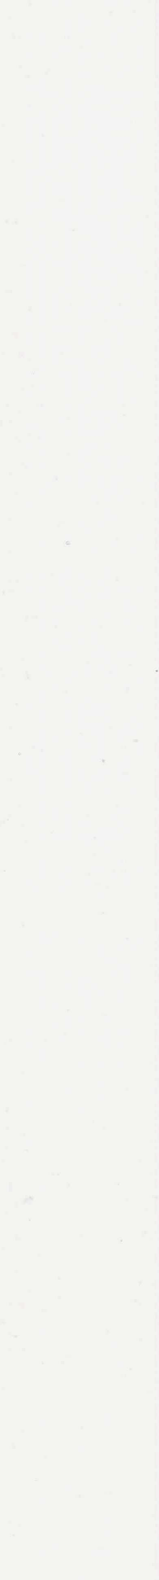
{"staining": {"intensity": "negative", "quantity": "none", "location": "none"}, "tissue": "skeletal muscle", "cell_type": "Myocytes", "image_type": "normal", "snomed": [{"axis": "morphology", "description": "Normal tissue, NOS"}, {"axis": "topography", "description": "Skeletal muscle"}, {"axis": "topography", "description": "Soft tissue"}], "caption": "Immunohistochemistry (IHC) of unremarkable skeletal muscle demonstrates no expression in myocytes. (Brightfield microscopy of DAB immunohistochemistry (IHC) at high magnification).", "gene": "ANGEL1", "patient": {"sex": "female", "age": 58}}